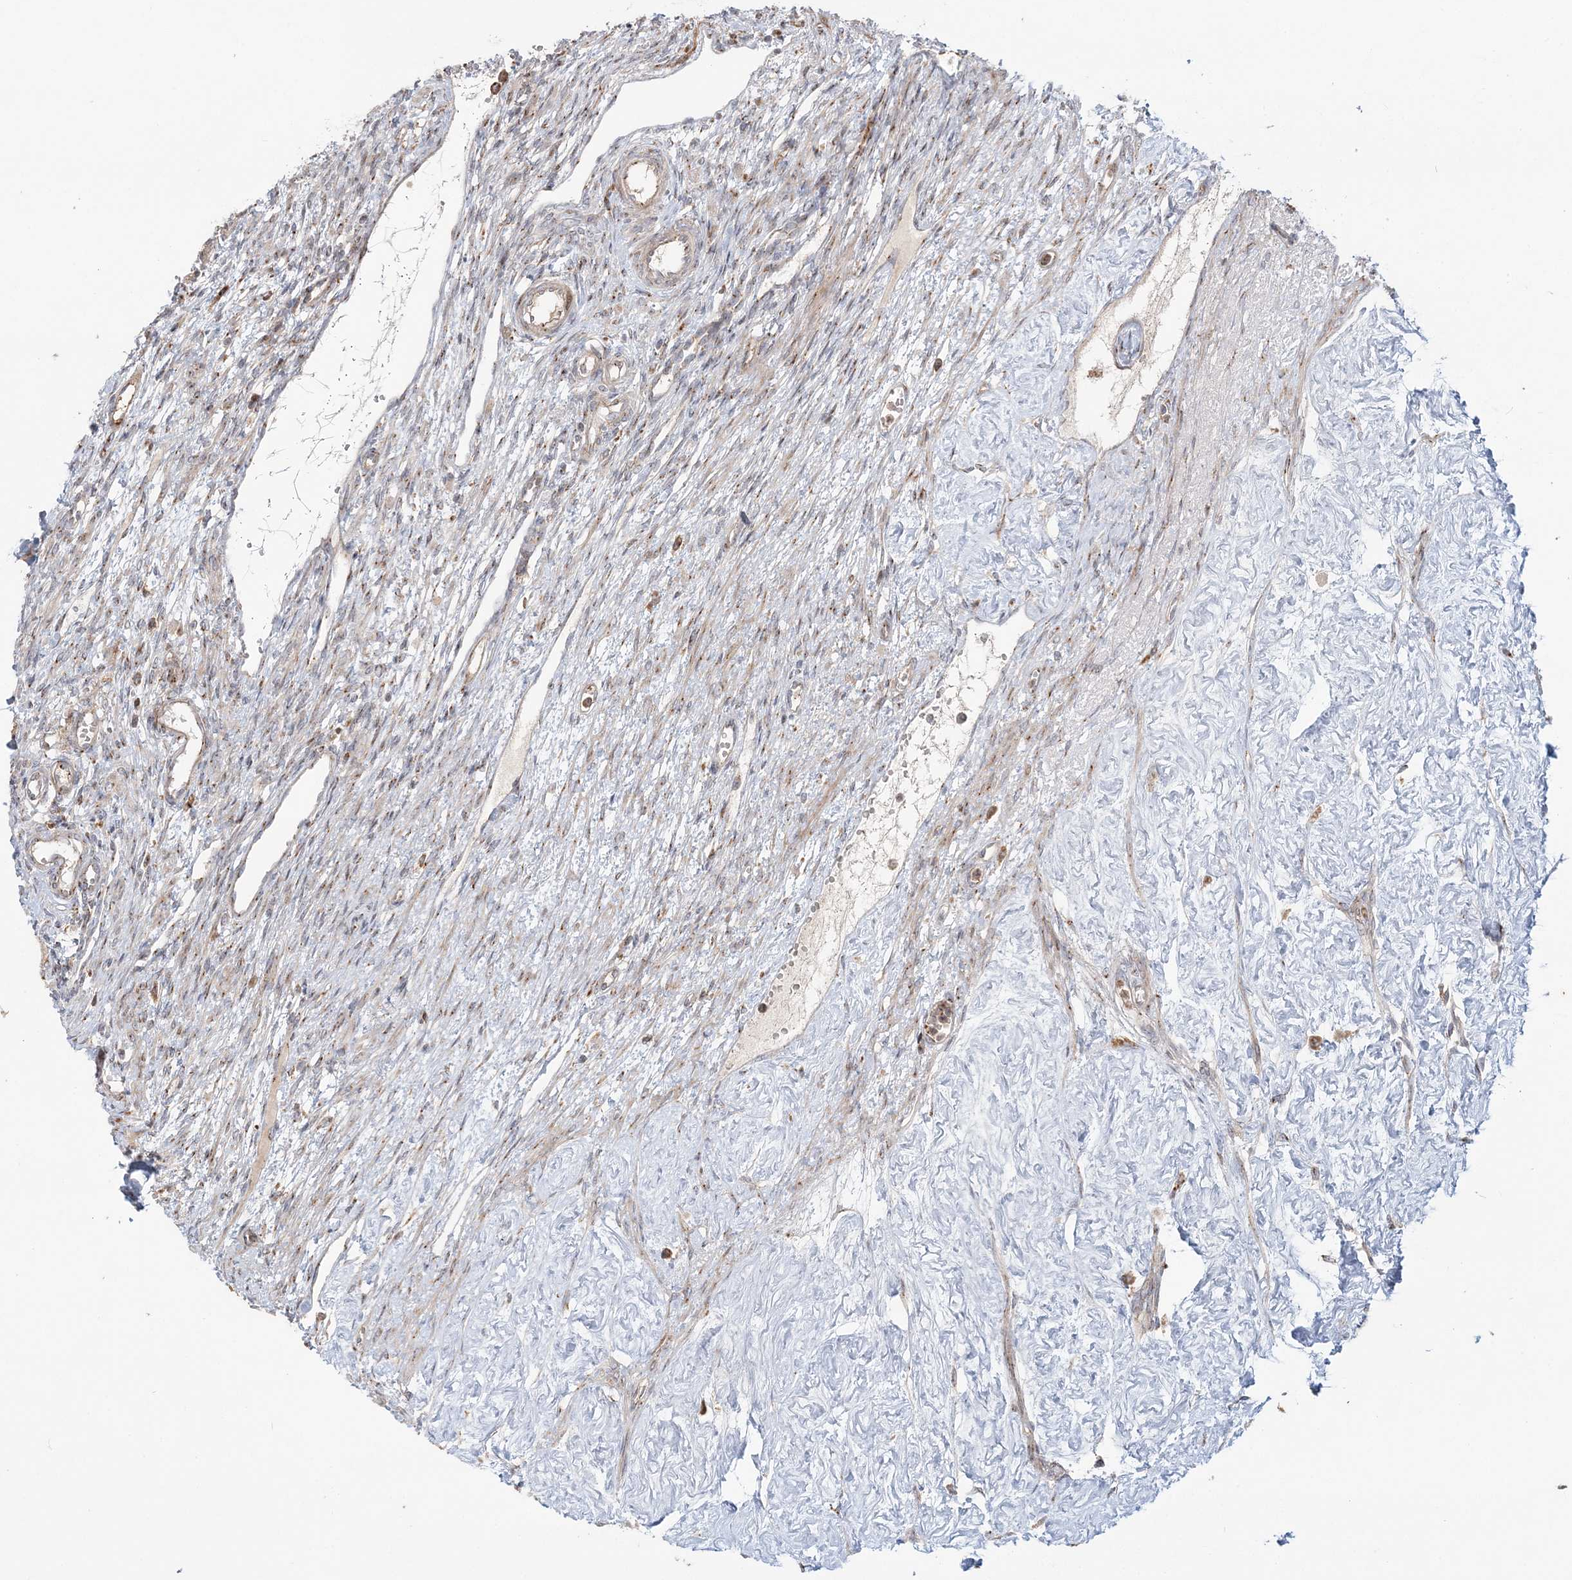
{"staining": {"intensity": "negative", "quantity": "none", "location": "none"}, "tissue": "ovary", "cell_type": "Ovarian stroma cells", "image_type": "normal", "snomed": [{"axis": "morphology", "description": "Normal tissue, NOS"}, {"axis": "morphology", "description": "Cyst, NOS"}, {"axis": "topography", "description": "Ovary"}], "caption": "DAB immunohistochemical staining of normal ovary shows no significant expression in ovarian stroma cells. (DAB IHC with hematoxylin counter stain).", "gene": "ABCC3", "patient": {"sex": "female", "age": 33}}